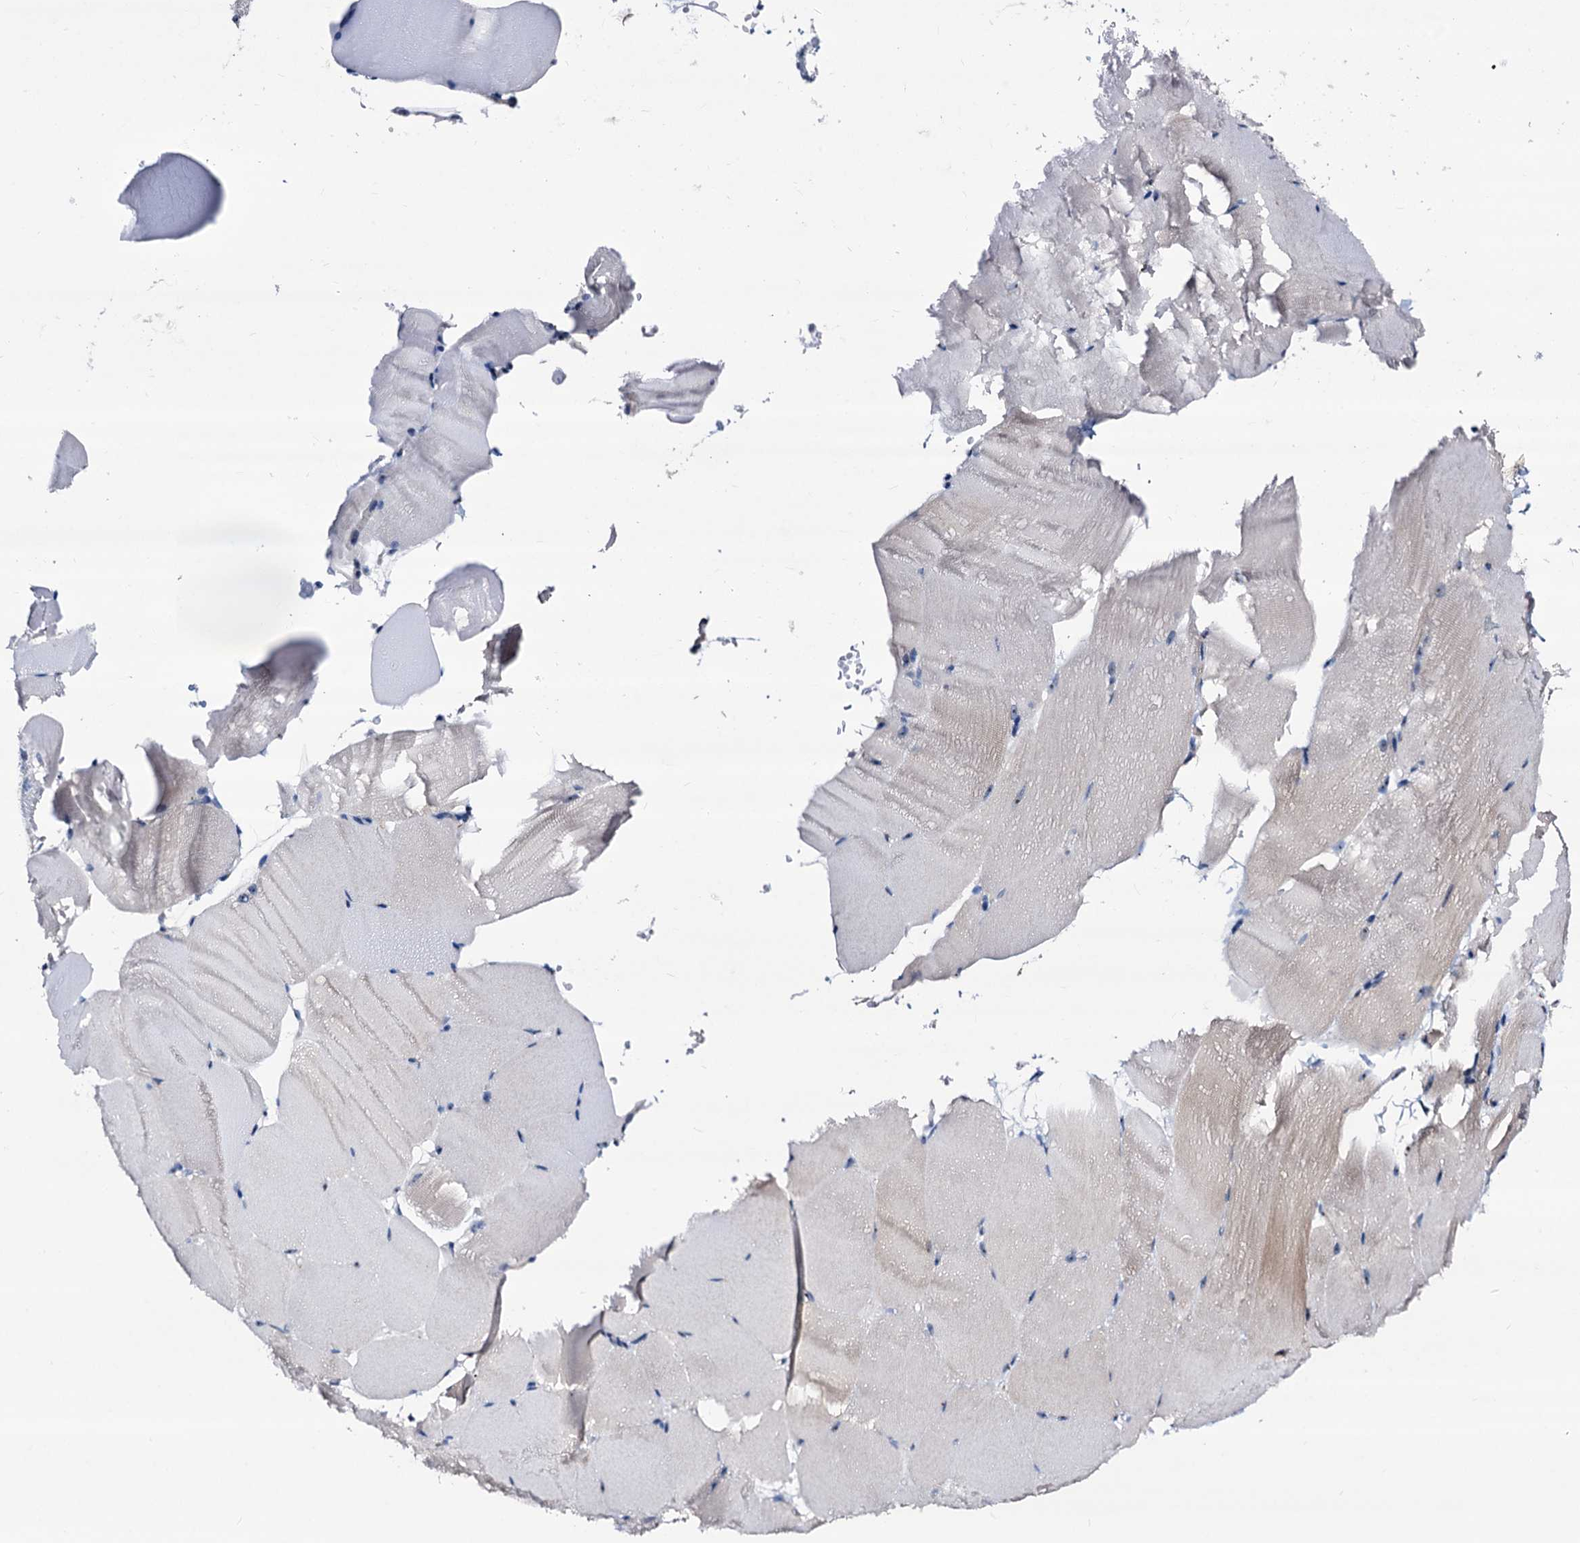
{"staining": {"intensity": "negative", "quantity": "none", "location": "none"}, "tissue": "skeletal muscle", "cell_type": "Myocytes", "image_type": "normal", "snomed": [{"axis": "morphology", "description": "Normal tissue, NOS"}, {"axis": "topography", "description": "Skeletal muscle"}, {"axis": "topography", "description": "Parathyroid gland"}], "caption": "IHC micrograph of unremarkable skeletal muscle: human skeletal muscle stained with DAB shows no significant protein expression in myocytes.", "gene": "EMG1", "patient": {"sex": "female", "age": 37}}